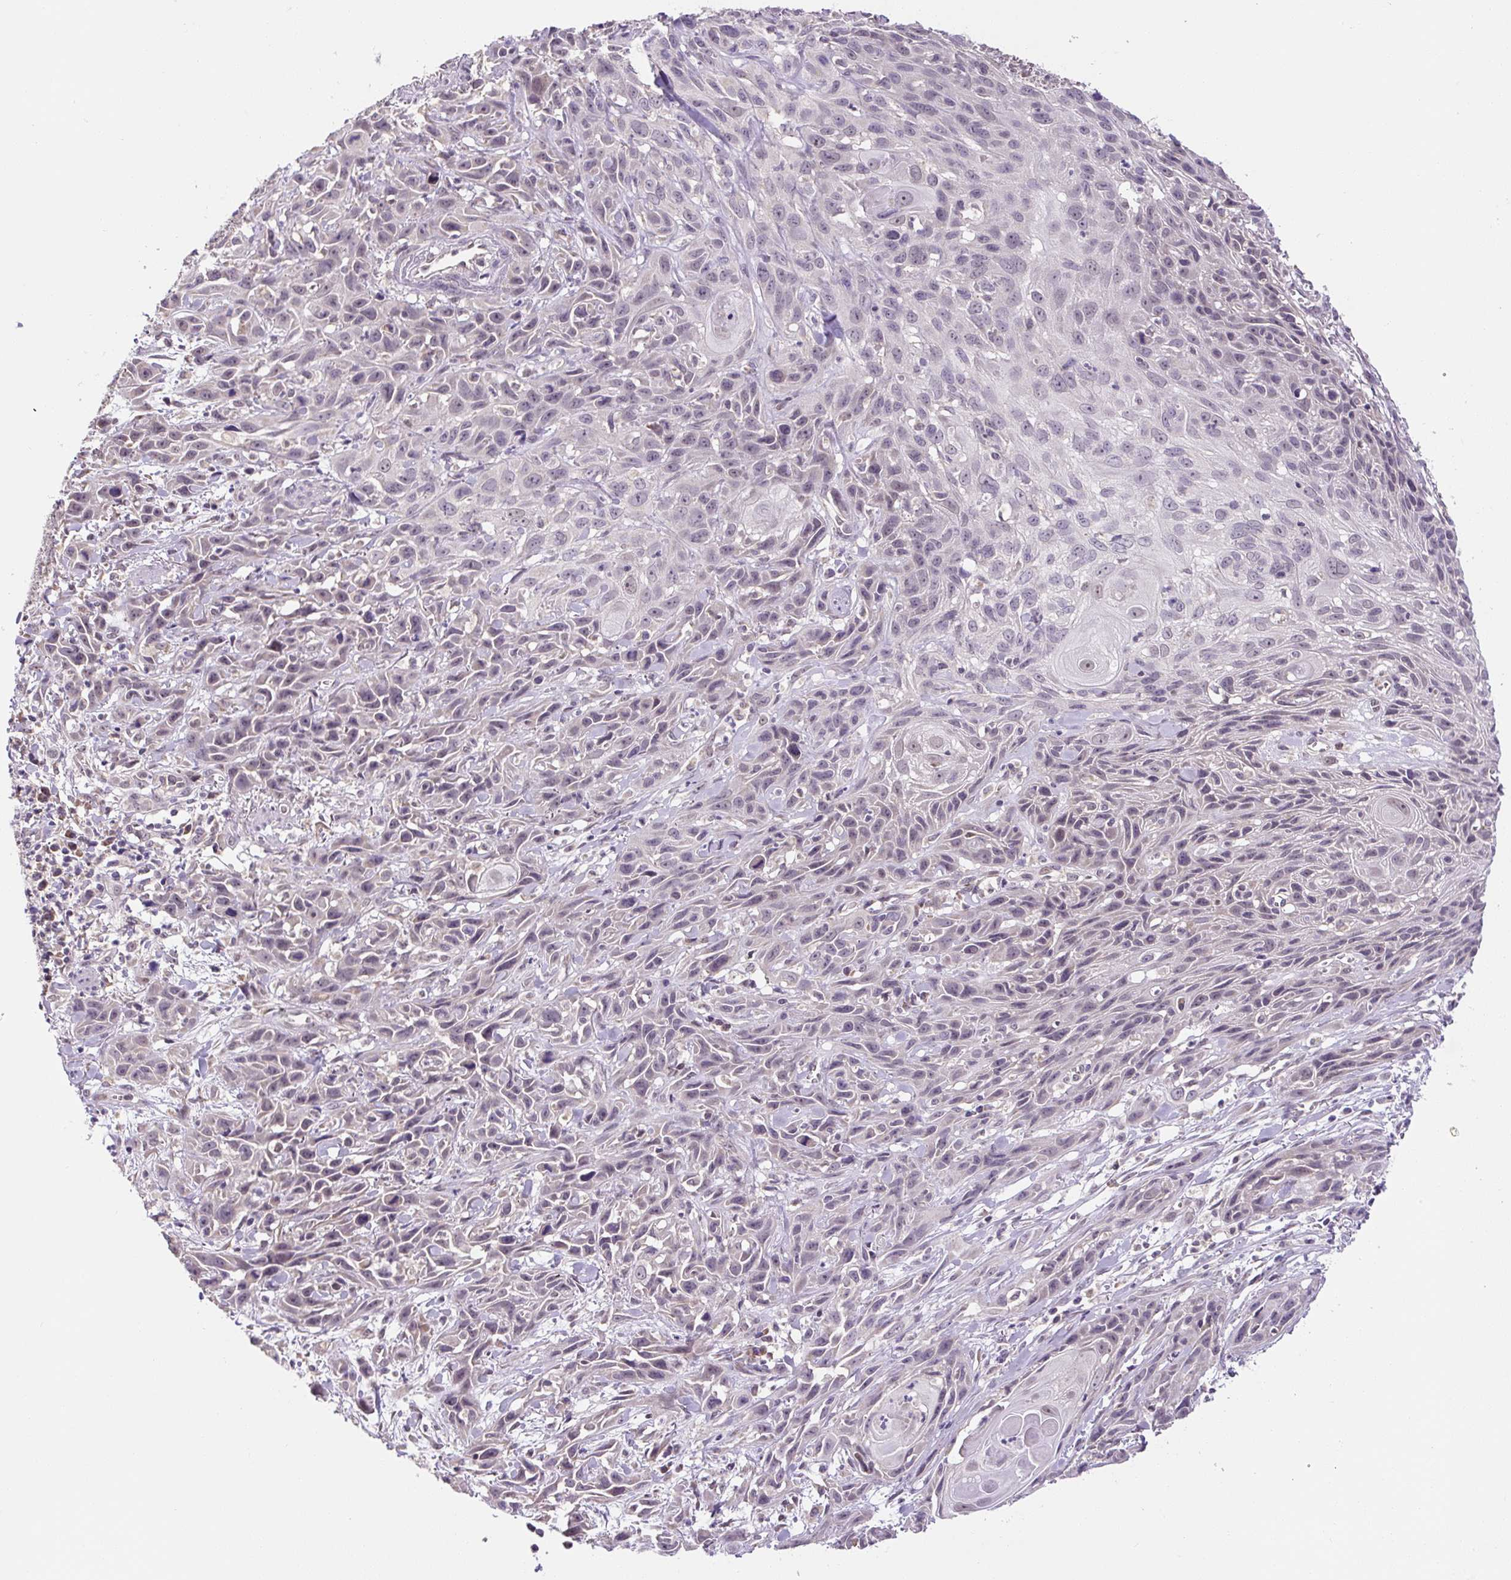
{"staining": {"intensity": "weak", "quantity": "<25%", "location": "nuclear"}, "tissue": "skin cancer", "cell_type": "Tumor cells", "image_type": "cancer", "snomed": [{"axis": "morphology", "description": "Squamous cell carcinoma, NOS"}, {"axis": "topography", "description": "Skin"}, {"axis": "topography", "description": "Vulva"}], "caption": "Human squamous cell carcinoma (skin) stained for a protein using immunohistochemistry (IHC) shows no expression in tumor cells.", "gene": "MFSD9", "patient": {"sex": "female", "age": 83}}